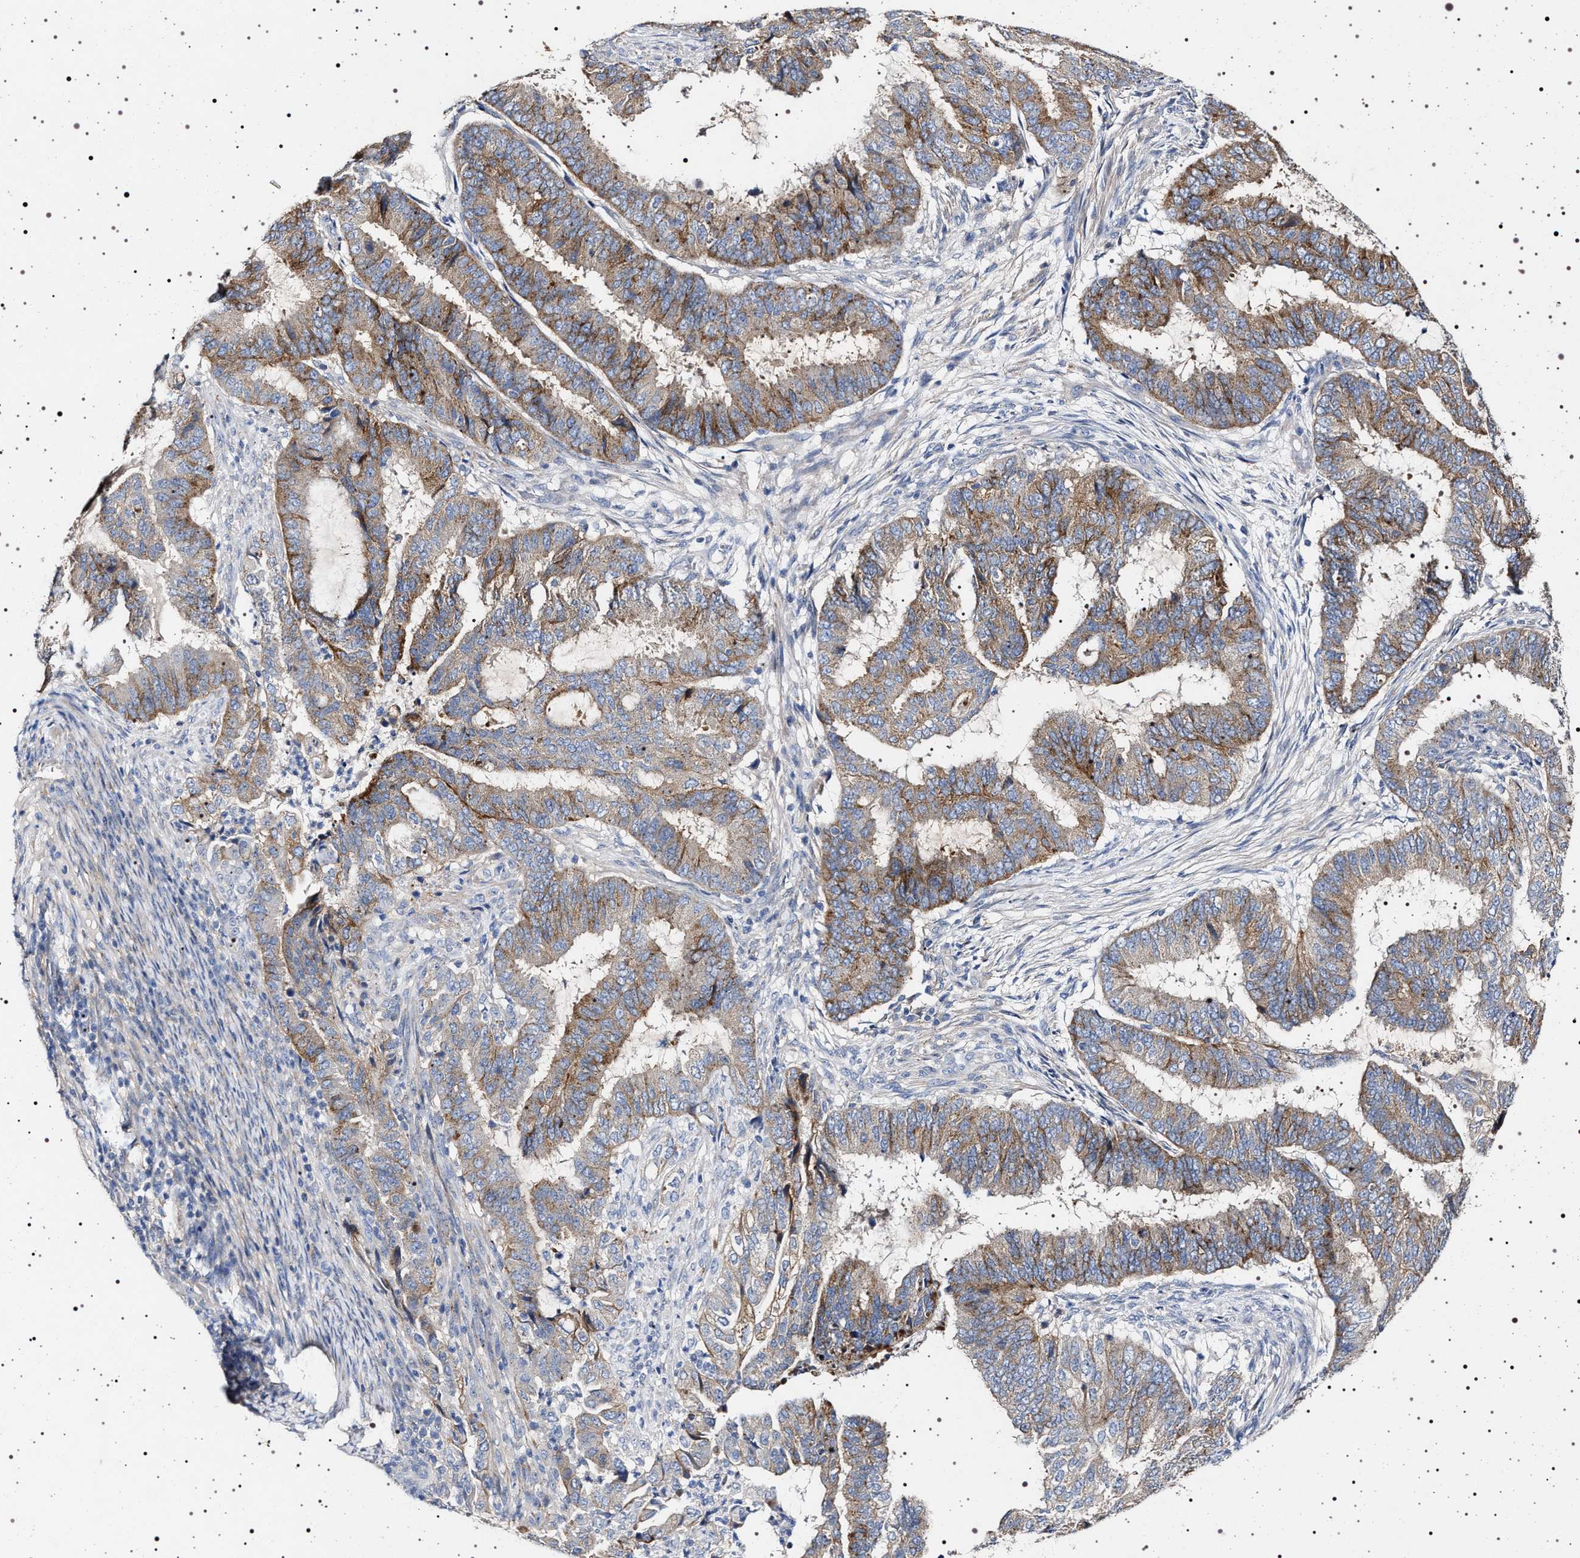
{"staining": {"intensity": "moderate", "quantity": ">75%", "location": "cytoplasmic/membranous"}, "tissue": "endometrial cancer", "cell_type": "Tumor cells", "image_type": "cancer", "snomed": [{"axis": "morphology", "description": "Adenocarcinoma, NOS"}, {"axis": "topography", "description": "Endometrium"}], "caption": "This image reveals immunohistochemistry staining of human endometrial adenocarcinoma, with medium moderate cytoplasmic/membranous positivity in about >75% of tumor cells.", "gene": "NAALADL2", "patient": {"sex": "female", "age": 51}}